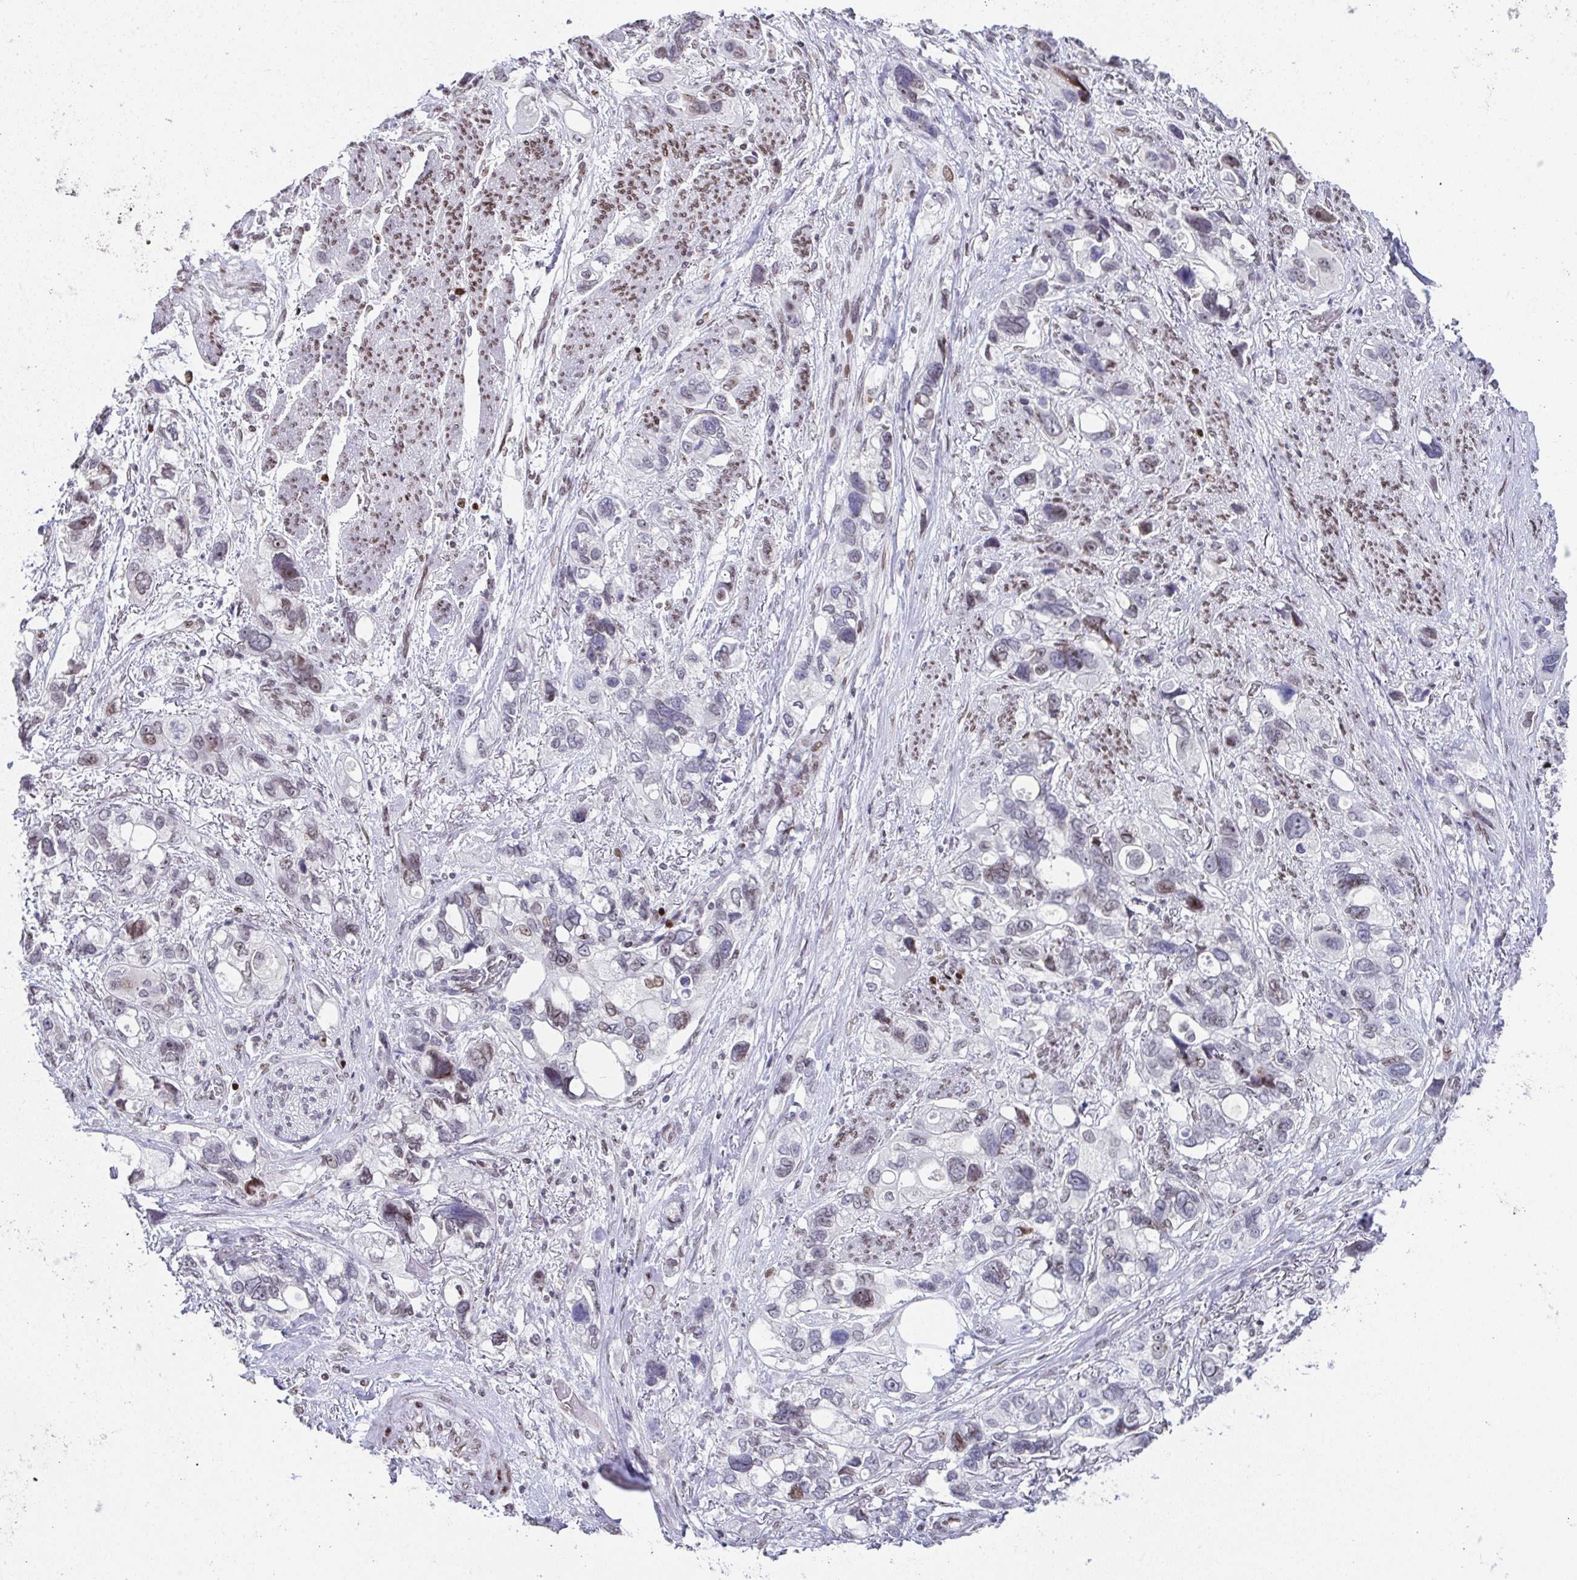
{"staining": {"intensity": "moderate", "quantity": "<25%", "location": "nuclear"}, "tissue": "stomach cancer", "cell_type": "Tumor cells", "image_type": "cancer", "snomed": [{"axis": "morphology", "description": "Adenocarcinoma, NOS"}, {"axis": "topography", "description": "Stomach, upper"}], "caption": "Immunohistochemistry photomicrograph of stomach adenocarcinoma stained for a protein (brown), which demonstrates low levels of moderate nuclear staining in approximately <25% of tumor cells.", "gene": "RB1", "patient": {"sex": "female", "age": 81}}